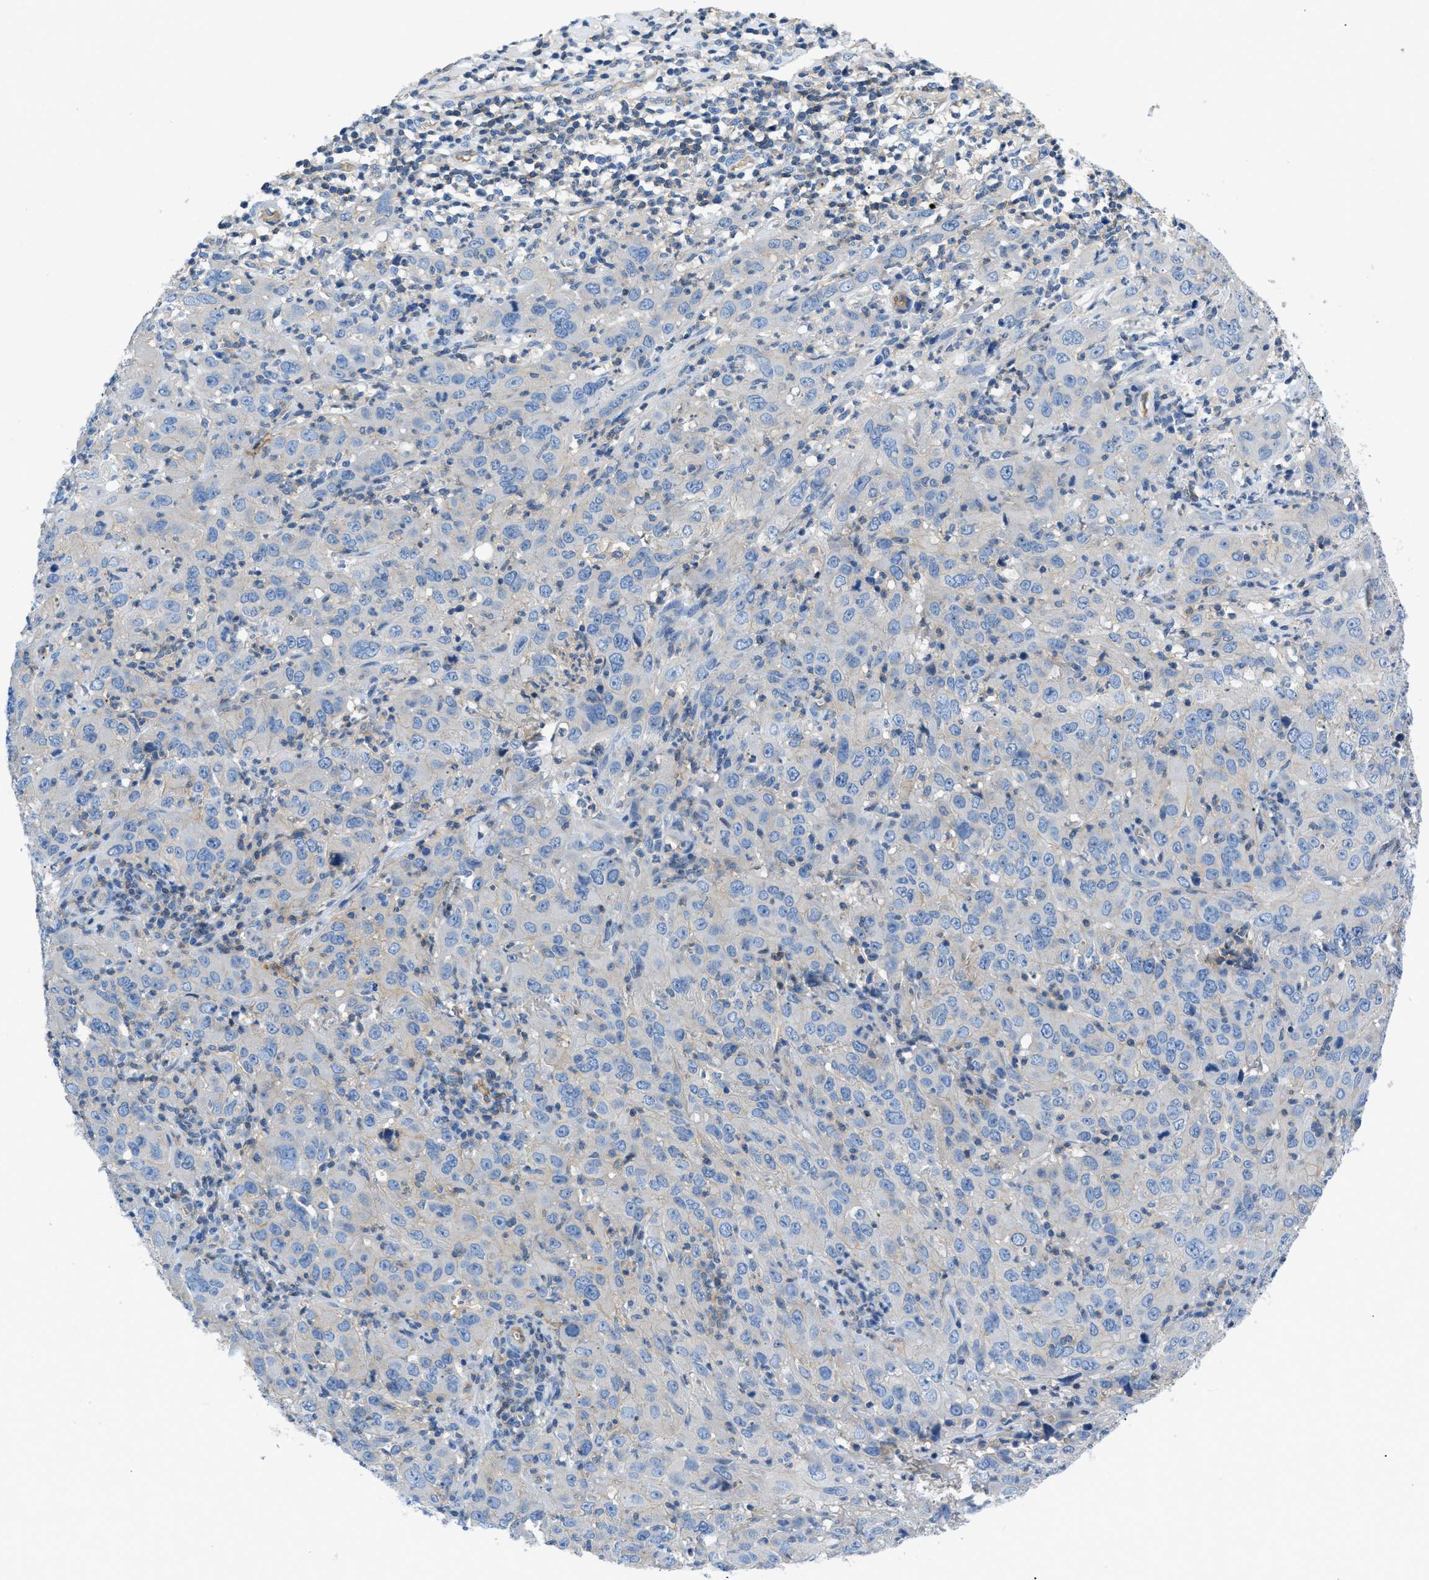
{"staining": {"intensity": "negative", "quantity": "none", "location": "none"}, "tissue": "cervical cancer", "cell_type": "Tumor cells", "image_type": "cancer", "snomed": [{"axis": "morphology", "description": "Squamous cell carcinoma, NOS"}, {"axis": "topography", "description": "Cervix"}], "caption": "A histopathology image of cervical squamous cell carcinoma stained for a protein displays no brown staining in tumor cells. (DAB (3,3'-diaminobenzidine) immunohistochemistry visualized using brightfield microscopy, high magnification).", "gene": "ORAI1", "patient": {"sex": "female", "age": 32}}